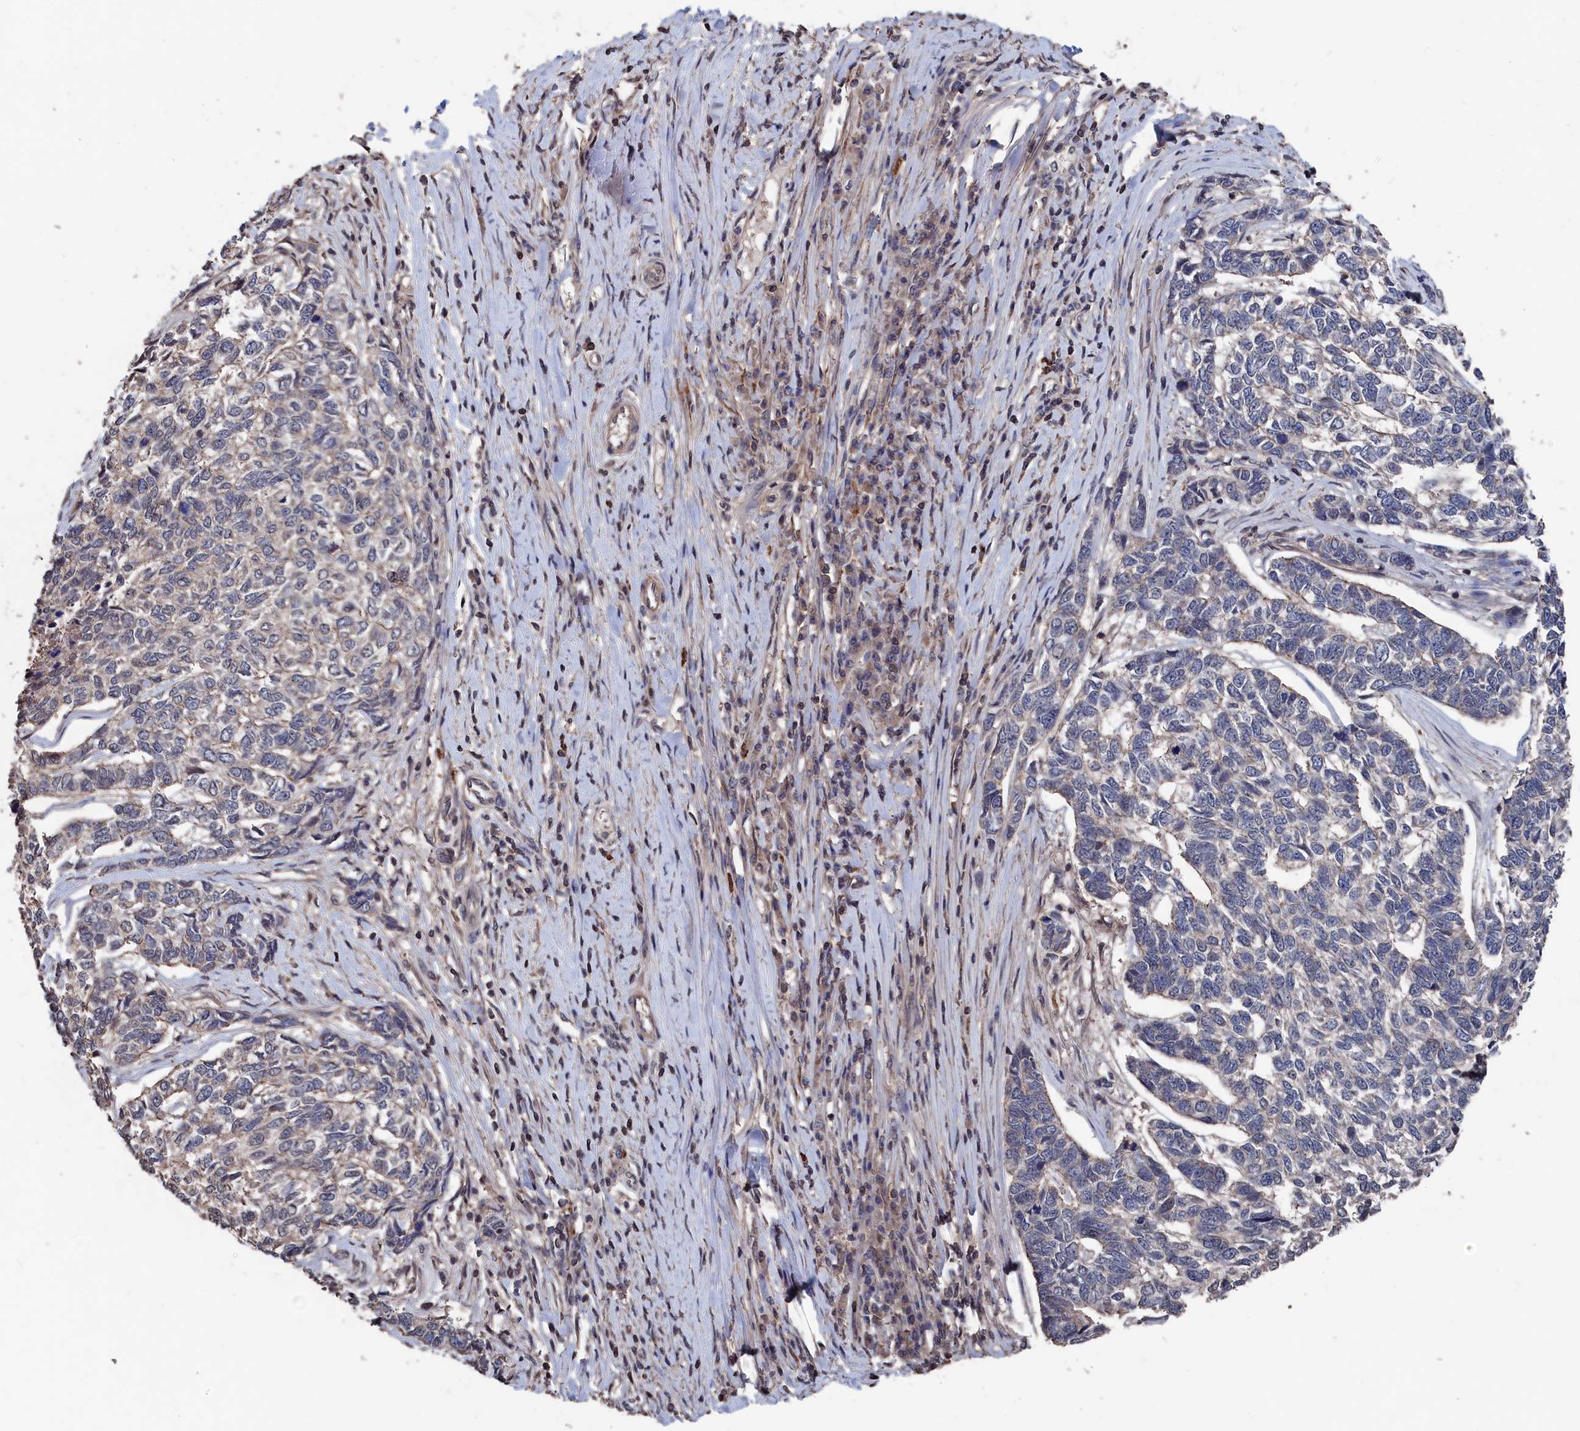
{"staining": {"intensity": "negative", "quantity": "none", "location": "none"}, "tissue": "skin cancer", "cell_type": "Tumor cells", "image_type": "cancer", "snomed": [{"axis": "morphology", "description": "Basal cell carcinoma"}, {"axis": "topography", "description": "Skin"}], "caption": "An IHC photomicrograph of basal cell carcinoma (skin) is shown. There is no staining in tumor cells of basal cell carcinoma (skin). (DAB immunohistochemistry (IHC) with hematoxylin counter stain).", "gene": "PDE12", "patient": {"sex": "female", "age": 65}}